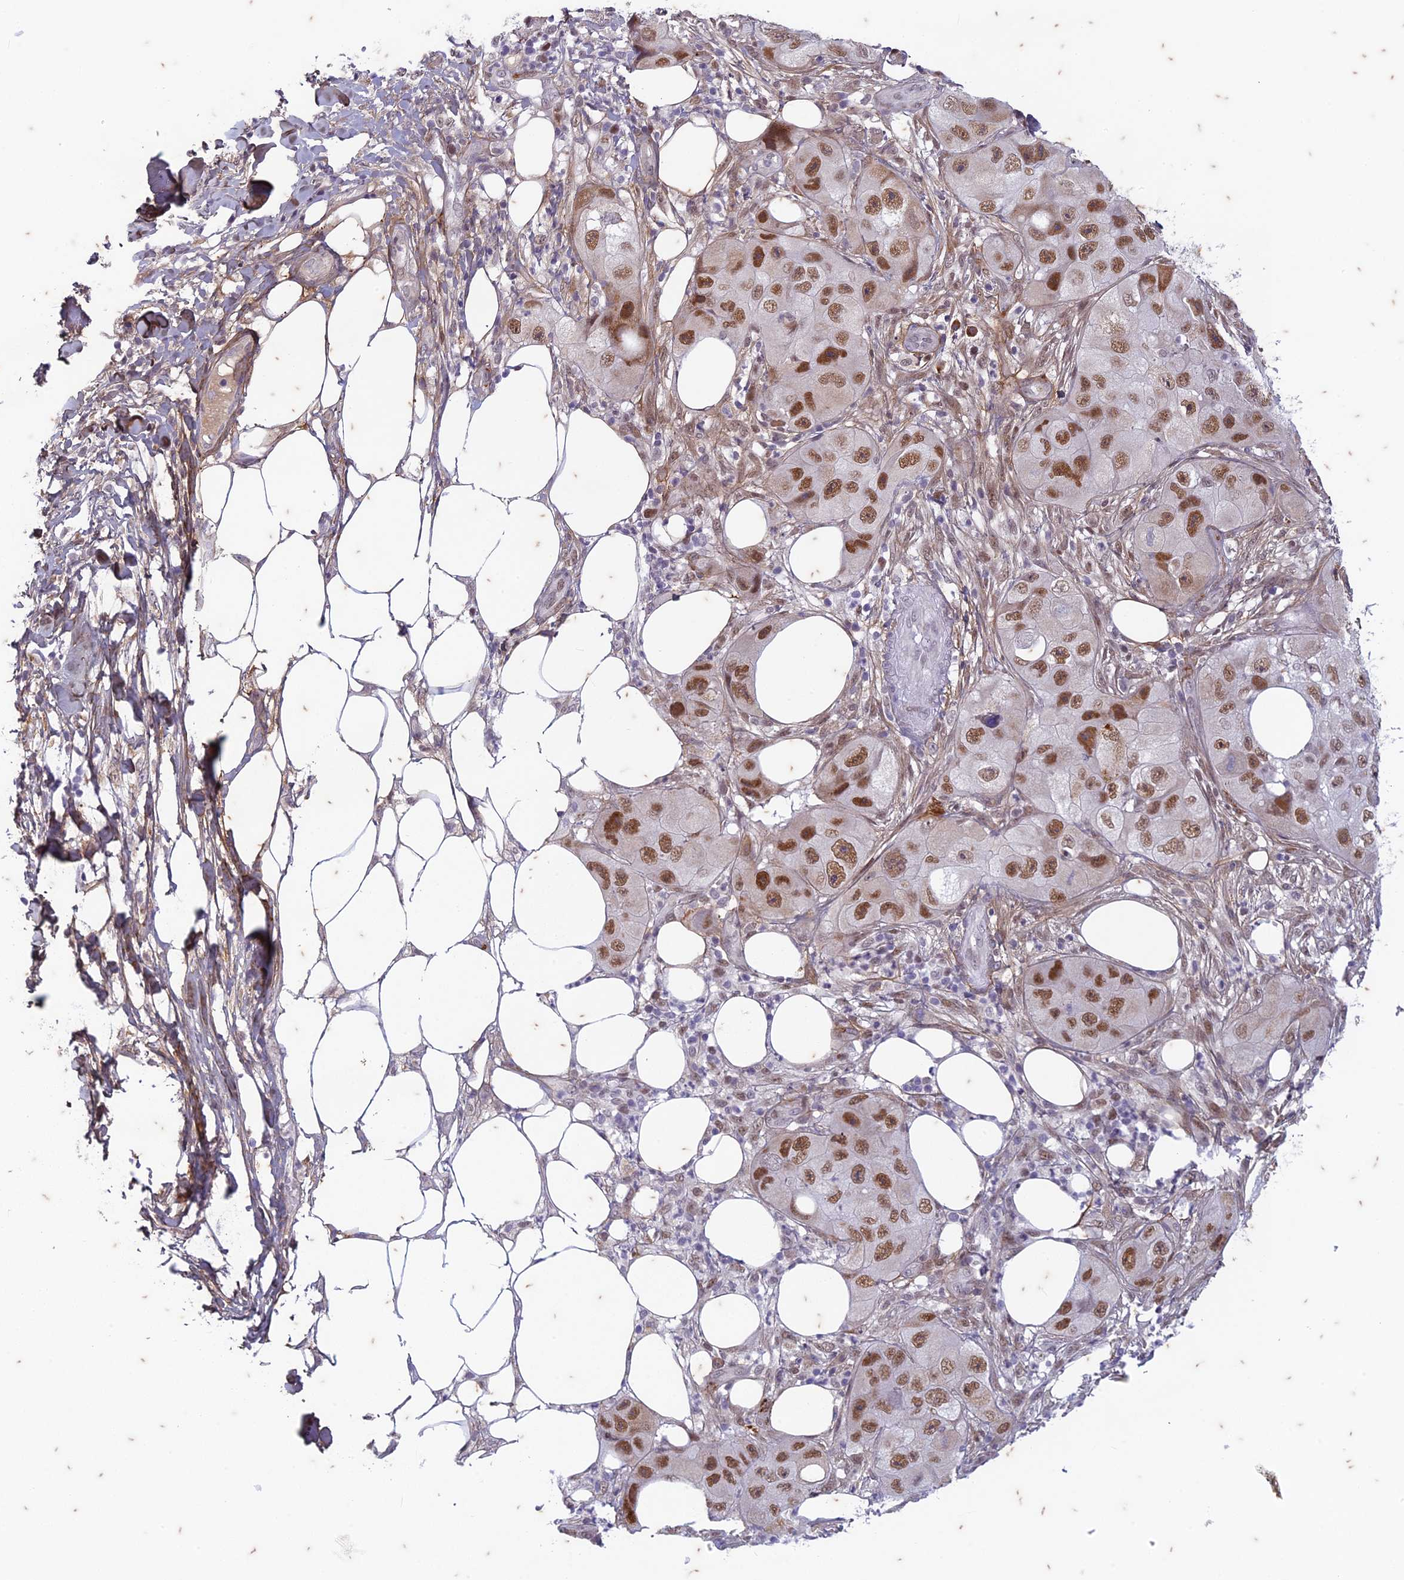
{"staining": {"intensity": "moderate", "quantity": ">75%", "location": "nuclear"}, "tissue": "skin cancer", "cell_type": "Tumor cells", "image_type": "cancer", "snomed": [{"axis": "morphology", "description": "Squamous cell carcinoma, NOS"}, {"axis": "topography", "description": "Skin"}, {"axis": "topography", "description": "Subcutis"}], "caption": "Immunohistochemistry of squamous cell carcinoma (skin) reveals medium levels of moderate nuclear staining in approximately >75% of tumor cells. (brown staining indicates protein expression, while blue staining denotes nuclei).", "gene": "PABPN1L", "patient": {"sex": "male", "age": 73}}